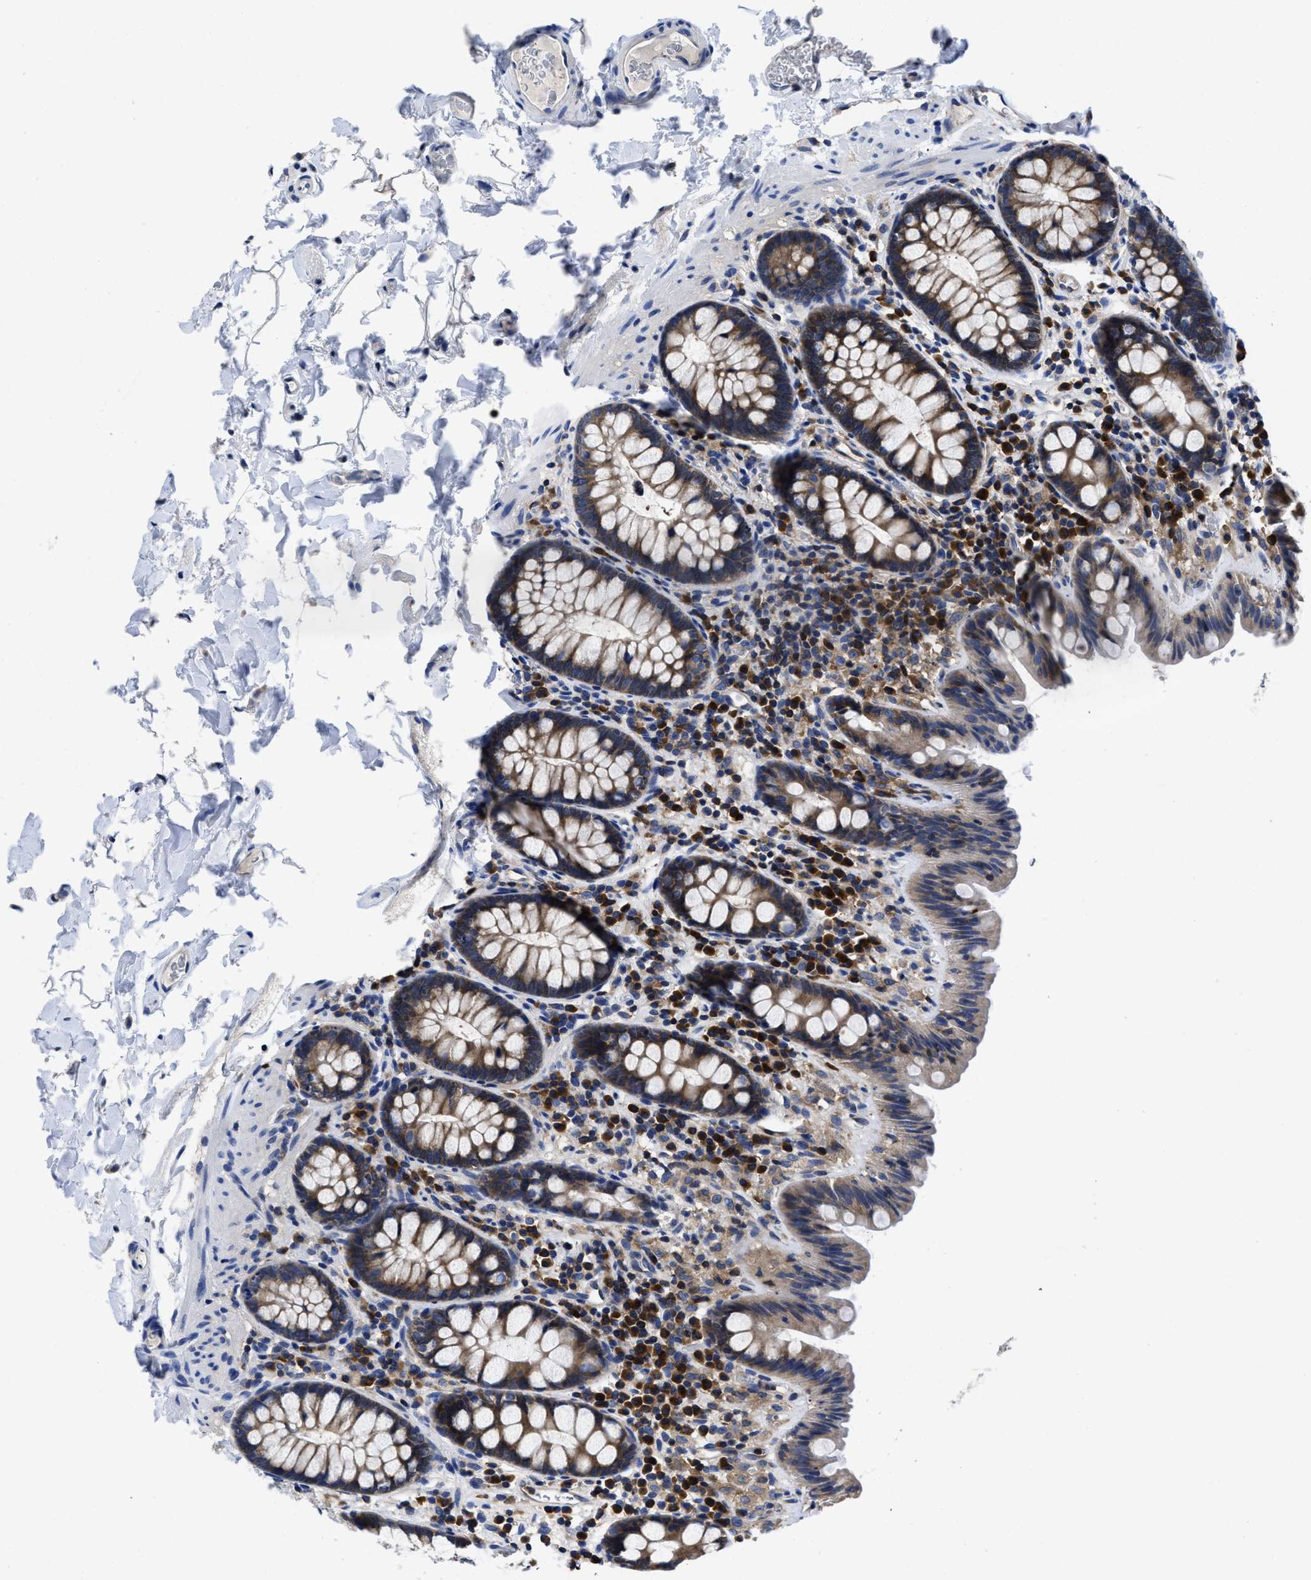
{"staining": {"intensity": "weak", "quantity": ">75%", "location": "cytoplasmic/membranous"}, "tissue": "colon", "cell_type": "Endothelial cells", "image_type": "normal", "snomed": [{"axis": "morphology", "description": "Normal tissue, NOS"}, {"axis": "topography", "description": "Colon"}], "caption": "Normal colon displays weak cytoplasmic/membranous positivity in approximately >75% of endothelial cells, visualized by immunohistochemistry. Ihc stains the protein in brown and the nuclei are stained blue.", "gene": "YARS1", "patient": {"sex": "female", "age": 80}}